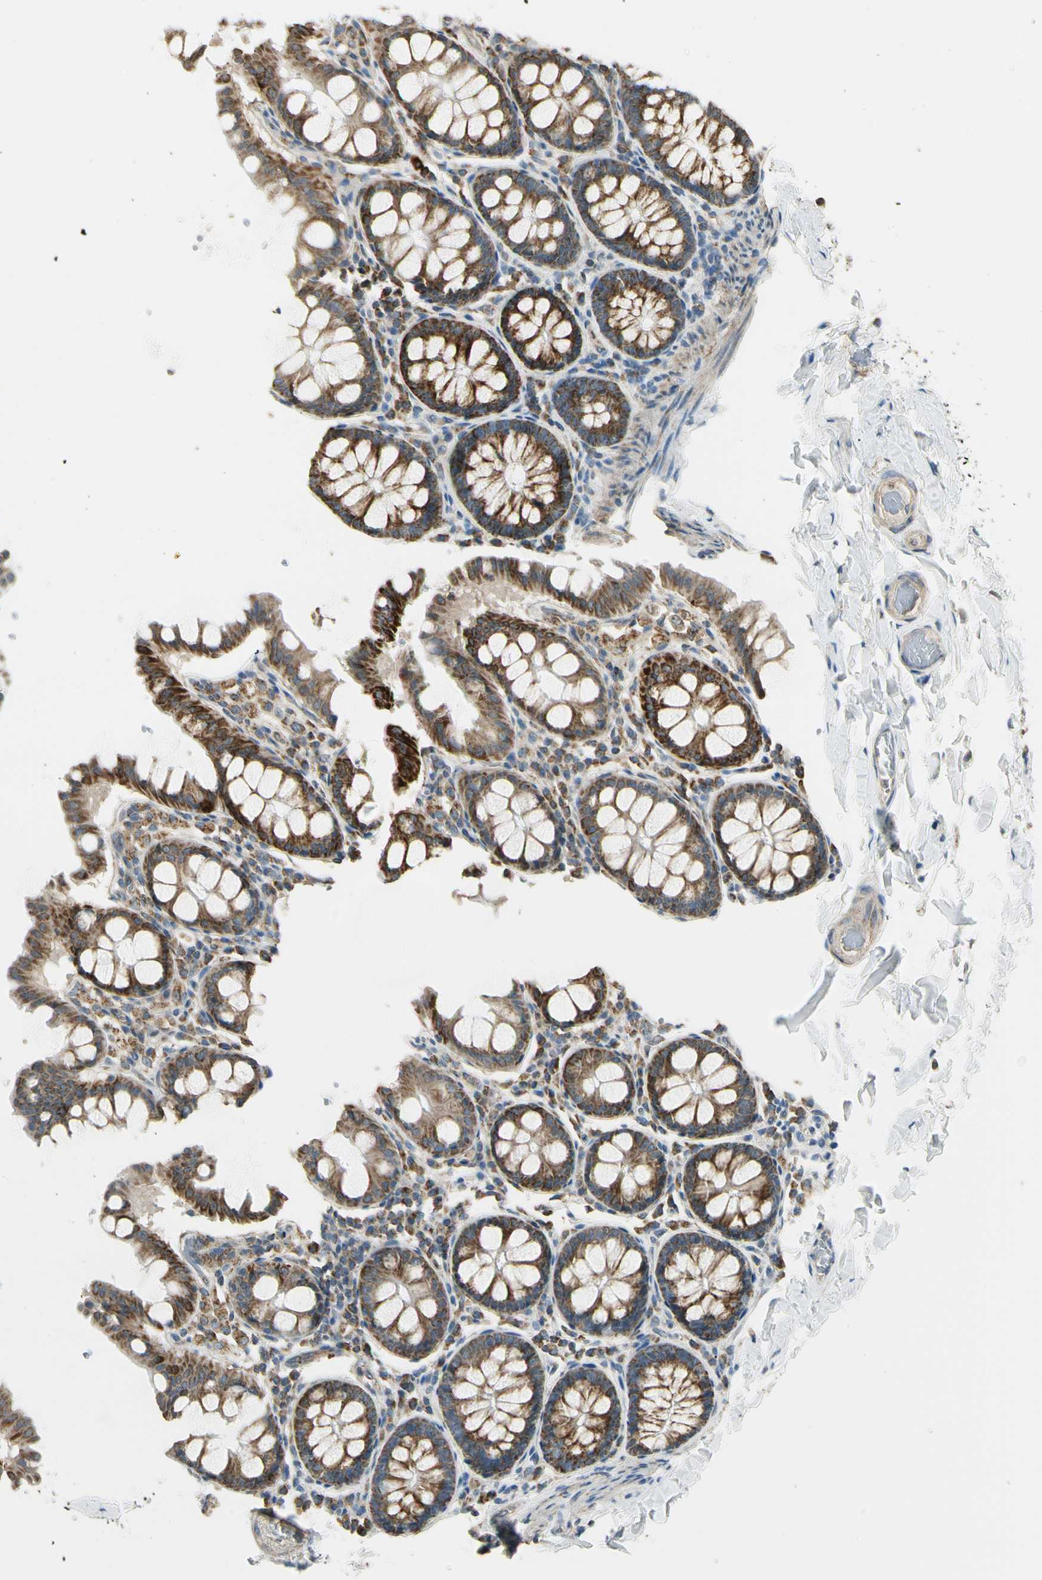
{"staining": {"intensity": "negative", "quantity": "none", "location": "none"}, "tissue": "colon", "cell_type": "Endothelial cells", "image_type": "normal", "snomed": [{"axis": "morphology", "description": "Normal tissue, NOS"}, {"axis": "topography", "description": "Colon"}], "caption": "A high-resolution image shows immunohistochemistry staining of unremarkable colon, which demonstrates no significant staining in endothelial cells. (IHC, brightfield microscopy, high magnification).", "gene": "EPHB3", "patient": {"sex": "female", "age": 61}}